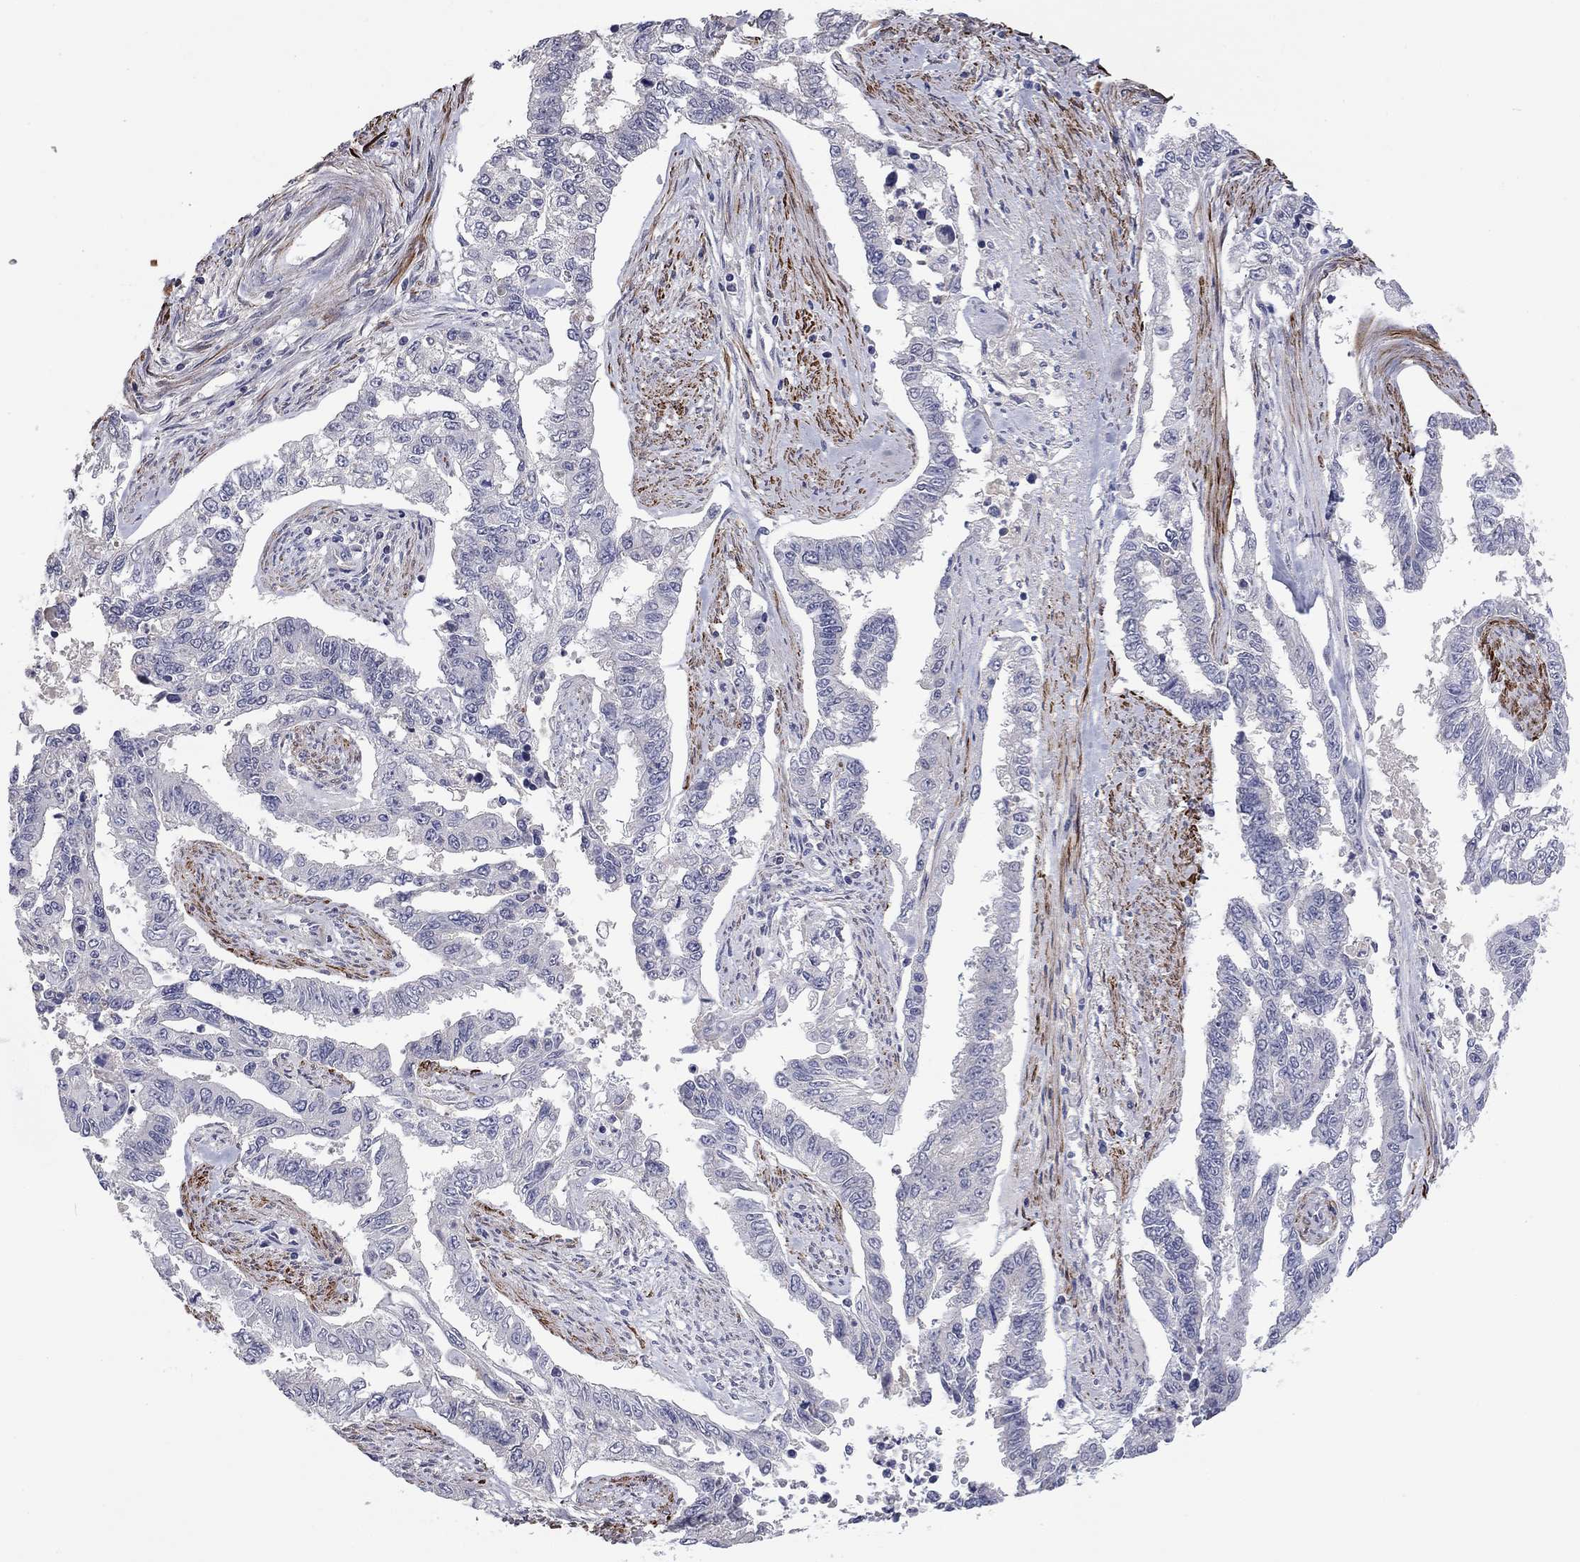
{"staining": {"intensity": "negative", "quantity": "none", "location": "none"}, "tissue": "endometrial cancer", "cell_type": "Tumor cells", "image_type": "cancer", "snomed": [{"axis": "morphology", "description": "Adenocarcinoma, NOS"}, {"axis": "topography", "description": "Uterus"}], "caption": "This micrograph is of endometrial adenocarcinoma stained with immunohistochemistry to label a protein in brown with the nuclei are counter-stained blue. There is no positivity in tumor cells. (DAB immunohistochemistry with hematoxylin counter stain).", "gene": "IP6K3", "patient": {"sex": "female", "age": 59}}